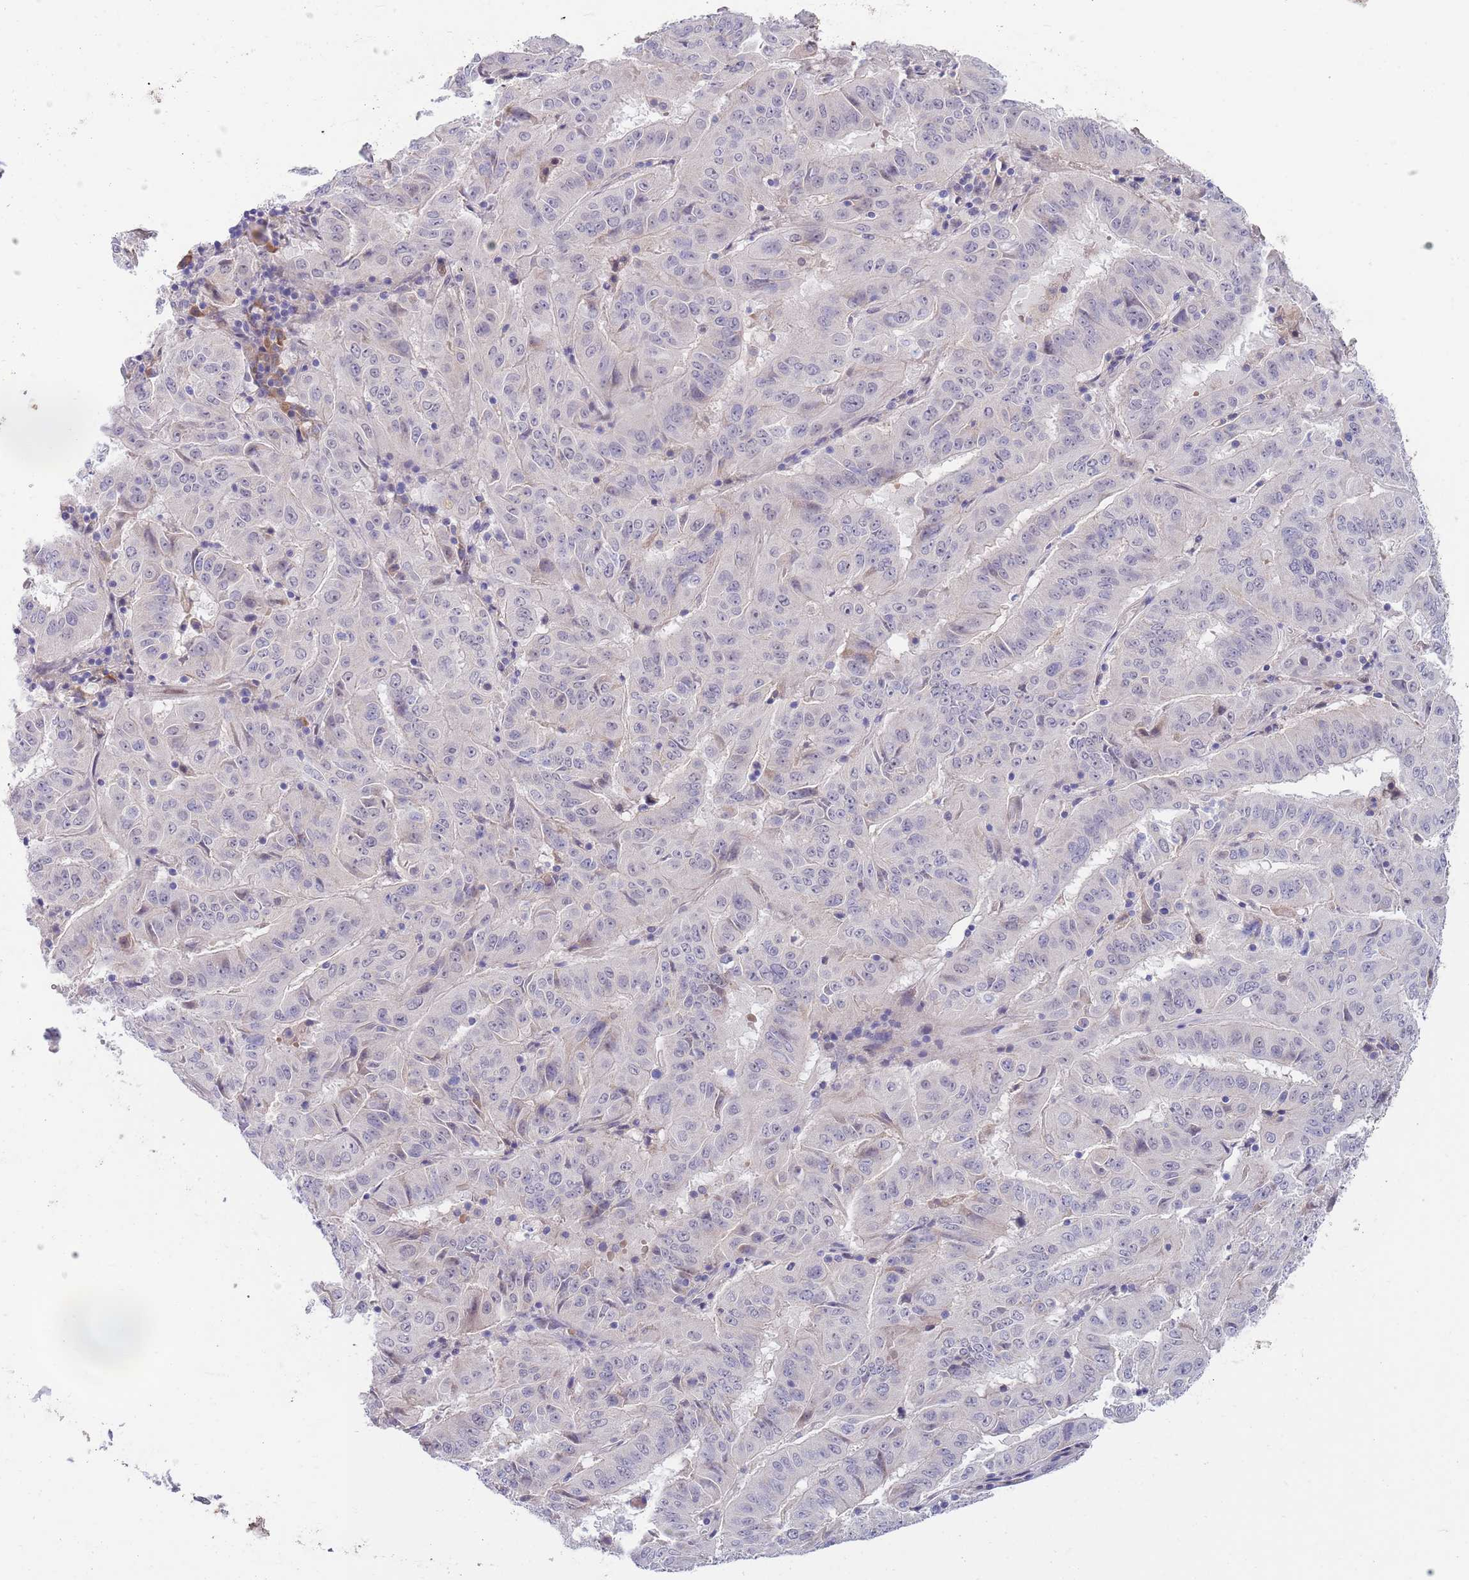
{"staining": {"intensity": "negative", "quantity": "none", "location": "none"}, "tissue": "pancreatic cancer", "cell_type": "Tumor cells", "image_type": "cancer", "snomed": [{"axis": "morphology", "description": "Adenocarcinoma, NOS"}, {"axis": "topography", "description": "Pancreas"}], "caption": "IHC histopathology image of pancreatic cancer (adenocarcinoma) stained for a protein (brown), which exhibits no staining in tumor cells.", "gene": "NLRP6", "patient": {"sex": "male", "age": 63}}